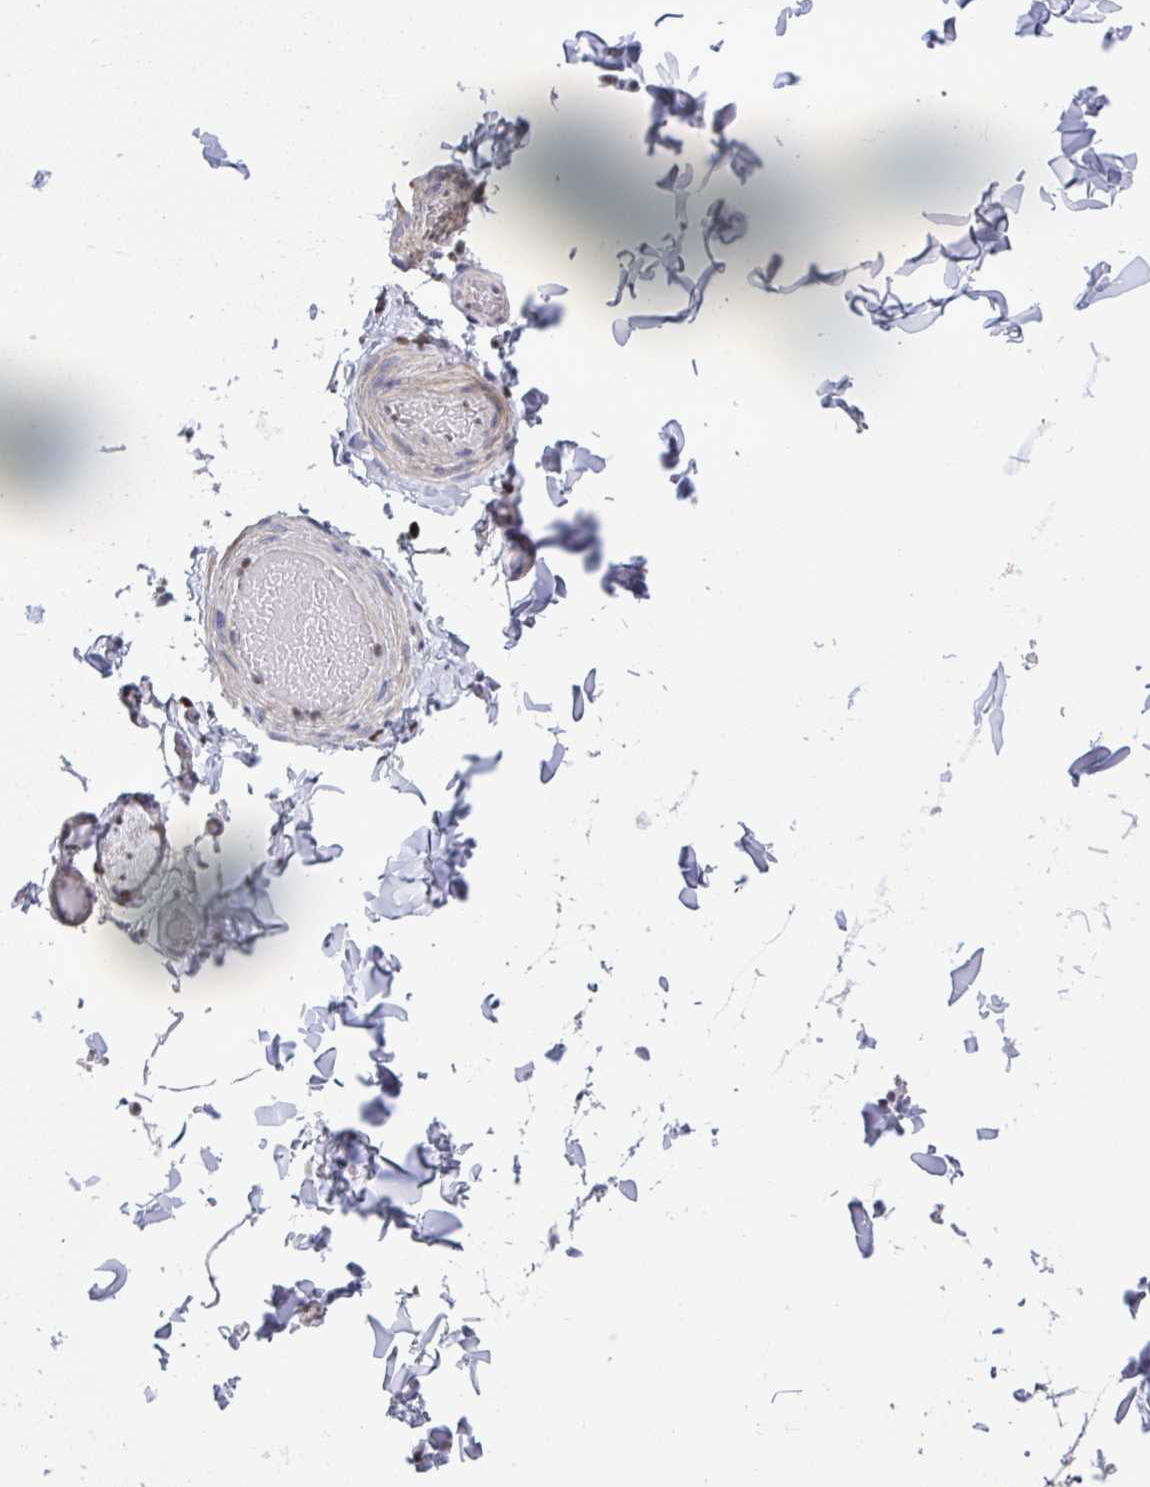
{"staining": {"intensity": "negative", "quantity": "none", "location": "none"}, "tissue": "adipose tissue", "cell_type": "Adipocytes", "image_type": "normal", "snomed": [{"axis": "morphology", "description": "Normal tissue, NOS"}, {"axis": "topography", "description": "Soft tissue"}, {"axis": "topography", "description": "Adipose tissue"}, {"axis": "topography", "description": "Vascular tissue"}, {"axis": "topography", "description": "Peripheral nerve tissue"}], "caption": "Adipocytes are negative for brown protein staining in unremarkable adipose tissue. The staining is performed using DAB brown chromogen with nuclei counter-stained in using hematoxylin.", "gene": "JDP2", "patient": {"sex": "male", "age": 29}}